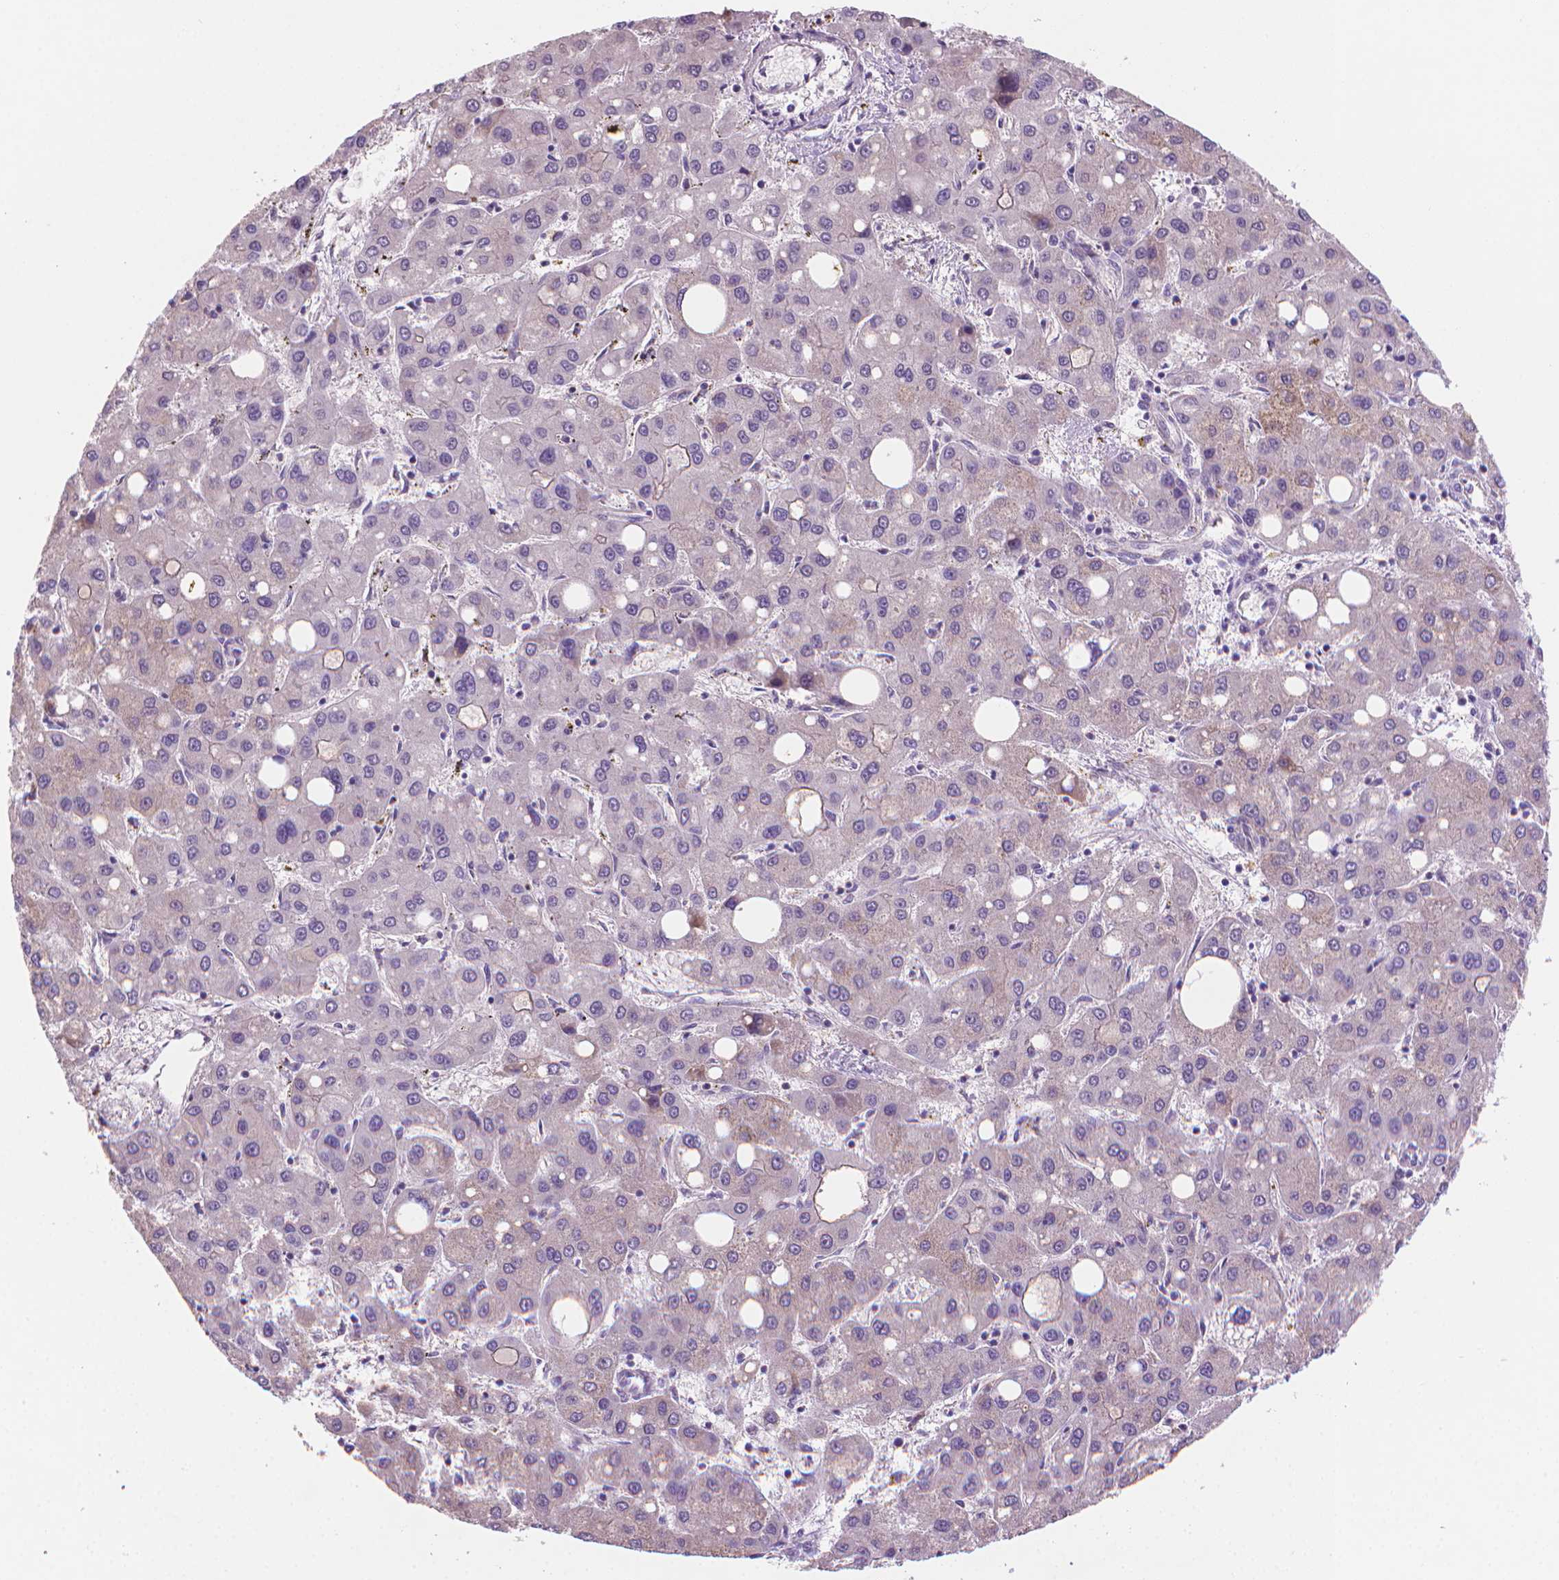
{"staining": {"intensity": "negative", "quantity": "none", "location": "none"}, "tissue": "liver cancer", "cell_type": "Tumor cells", "image_type": "cancer", "snomed": [{"axis": "morphology", "description": "Carcinoma, Hepatocellular, NOS"}, {"axis": "topography", "description": "Liver"}], "caption": "DAB (3,3'-diaminobenzidine) immunohistochemical staining of human liver cancer shows no significant expression in tumor cells.", "gene": "CLXN", "patient": {"sex": "male", "age": 73}}